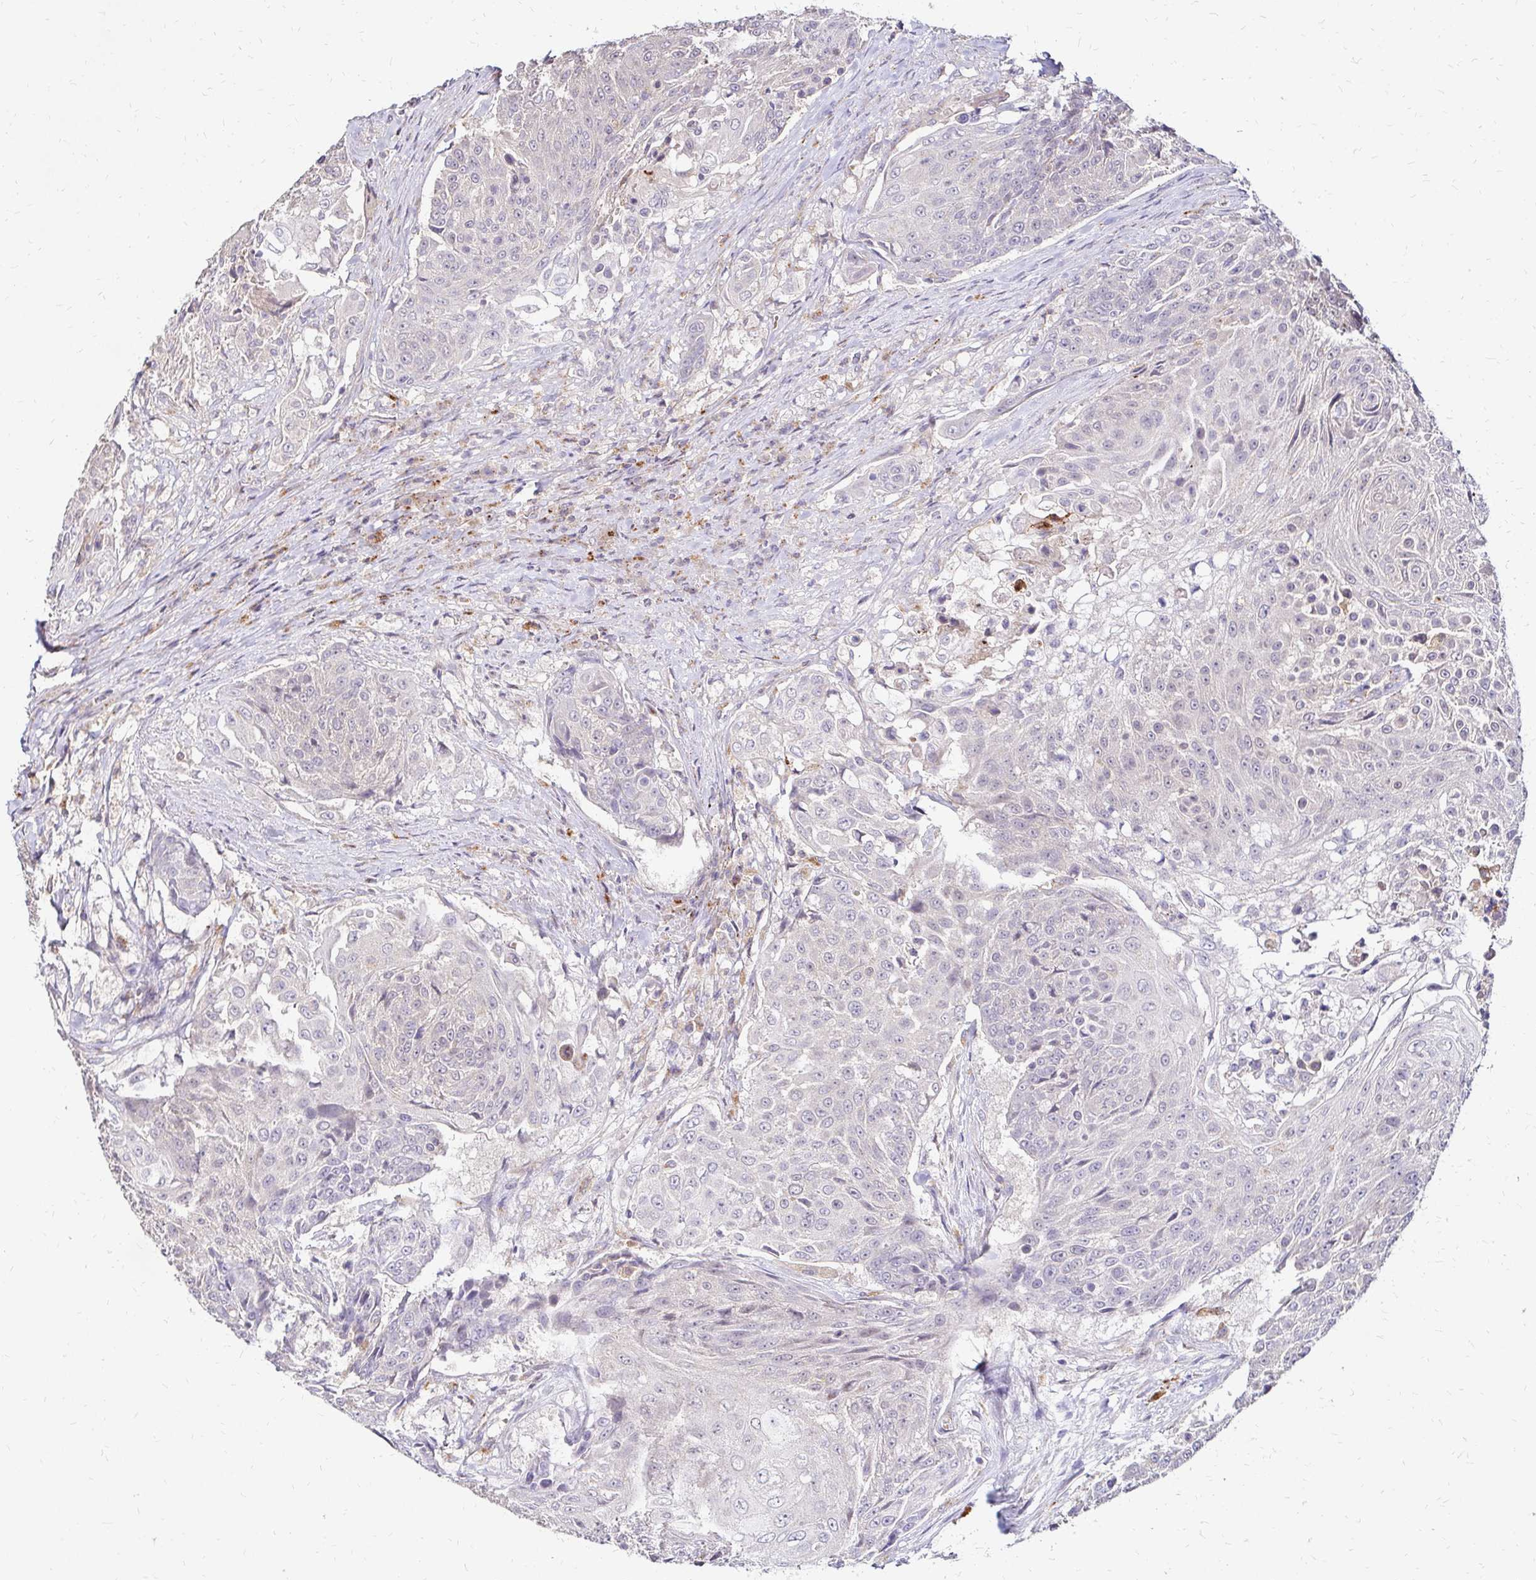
{"staining": {"intensity": "negative", "quantity": "none", "location": "none"}, "tissue": "urothelial cancer", "cell_type": "Tumor cells", "image_type": "cancer", "snomed": [{"axis": "morphology", "description": "Urothelial carcinoma, High grade"}, {"axis": "topography", "description": "Urinary bladder"}], "caption": "High power microscopy photomicrograph of an IHC image of urothelial cancer, revealing no significant positivity in tumor cells.", "gene": "IDUA", "patient": {"sex": "female", "age": 63}}